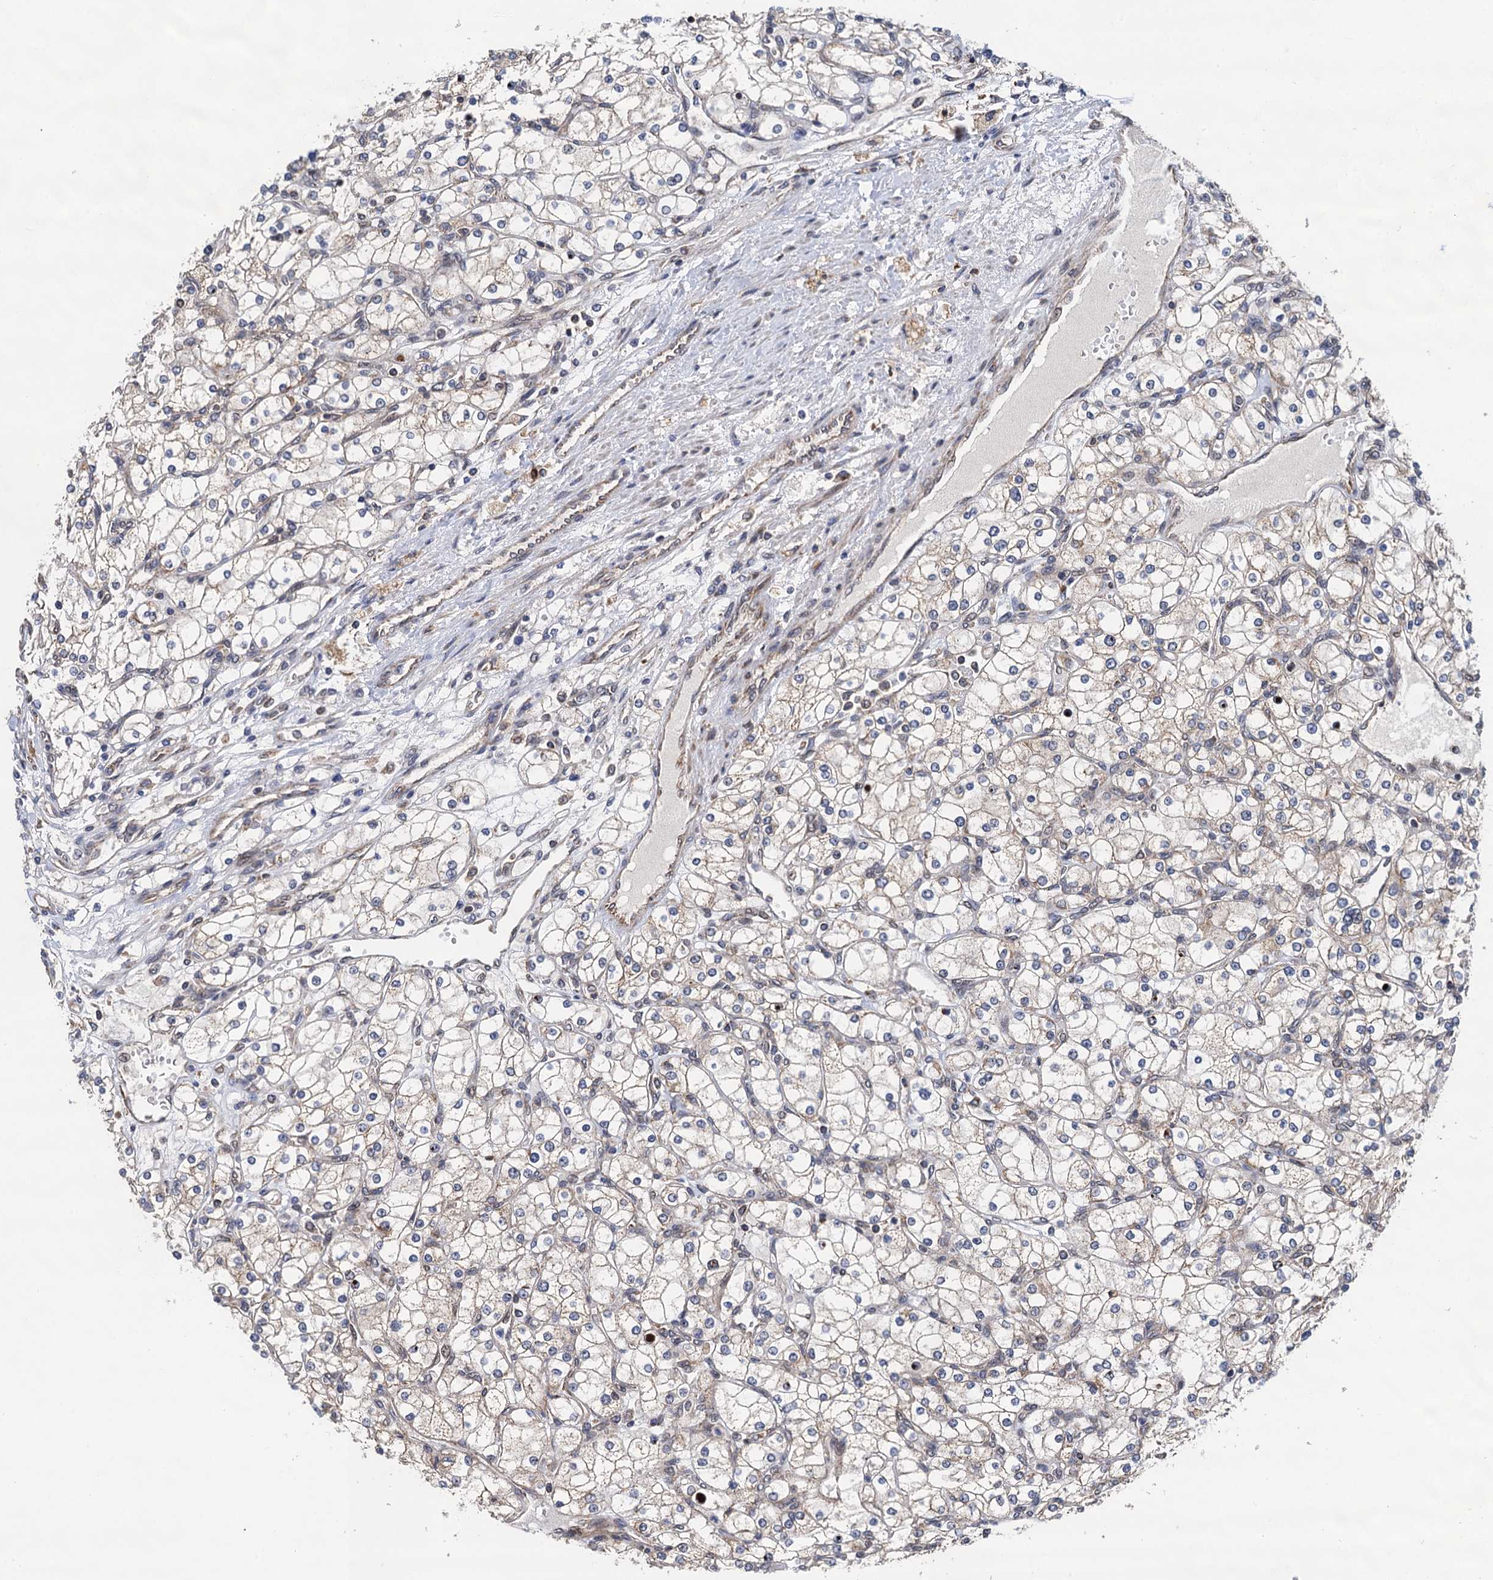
{"staining": {"intensity": "negative", "quantity": "none", "location": "none"}, "tissue": "renal cancer", "cell_type": "Tumor cells", "image_type": "cancer", "snomed": [{"axis": "morphology", "description": "Adenocarcinoma, NOS"}, {"axis": "topography", "description": "Kidney"}], "caption": "DAB immunohistochemical staining of human renal cancer shows no significant staining in tumor cells.", "gene": "CMPK2", "patient": {"sex": "male", "age": 80}}